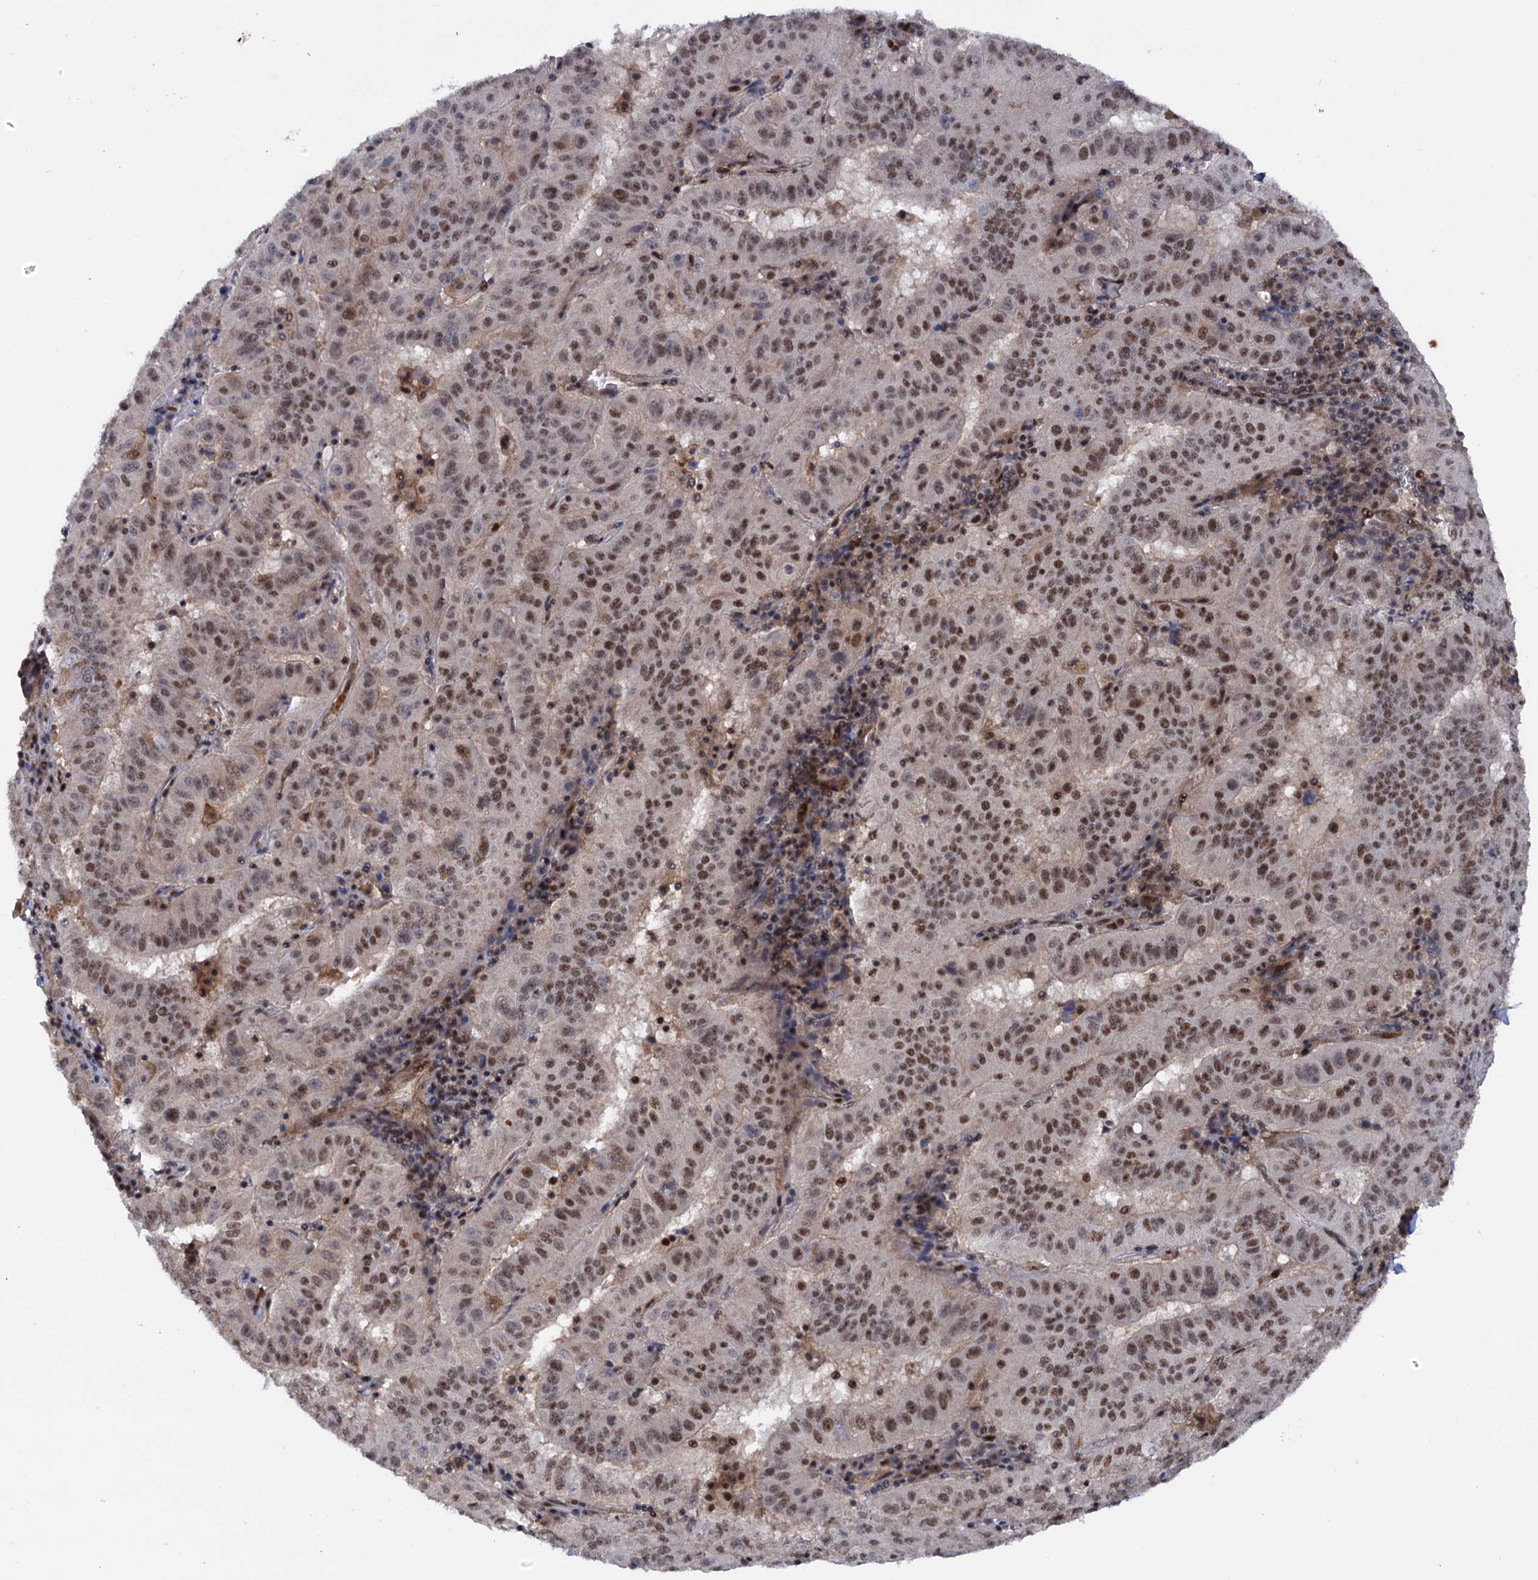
{"staining": {"intensity": "moderate", "quantity": ">75%", "location": "nuclear"}, "tissue": "pancreatic cancer", "cell_type": "Tumor cells", "image_type": "cancer", "snomed": [{"axis": "morphology", "description": "Adenocarcinoma, NOS"}, {"axis": "topography", "description": "Pancreas"}], "caption": "Immunohistochemistry (IHC) of adenocarcinoma (pancreatic) displays medium levels of moderate nuclear expression in approximately >75% of tumor cells.", "gene": "TBC1D12", "patient": {"sex": "male", "age": 63}}